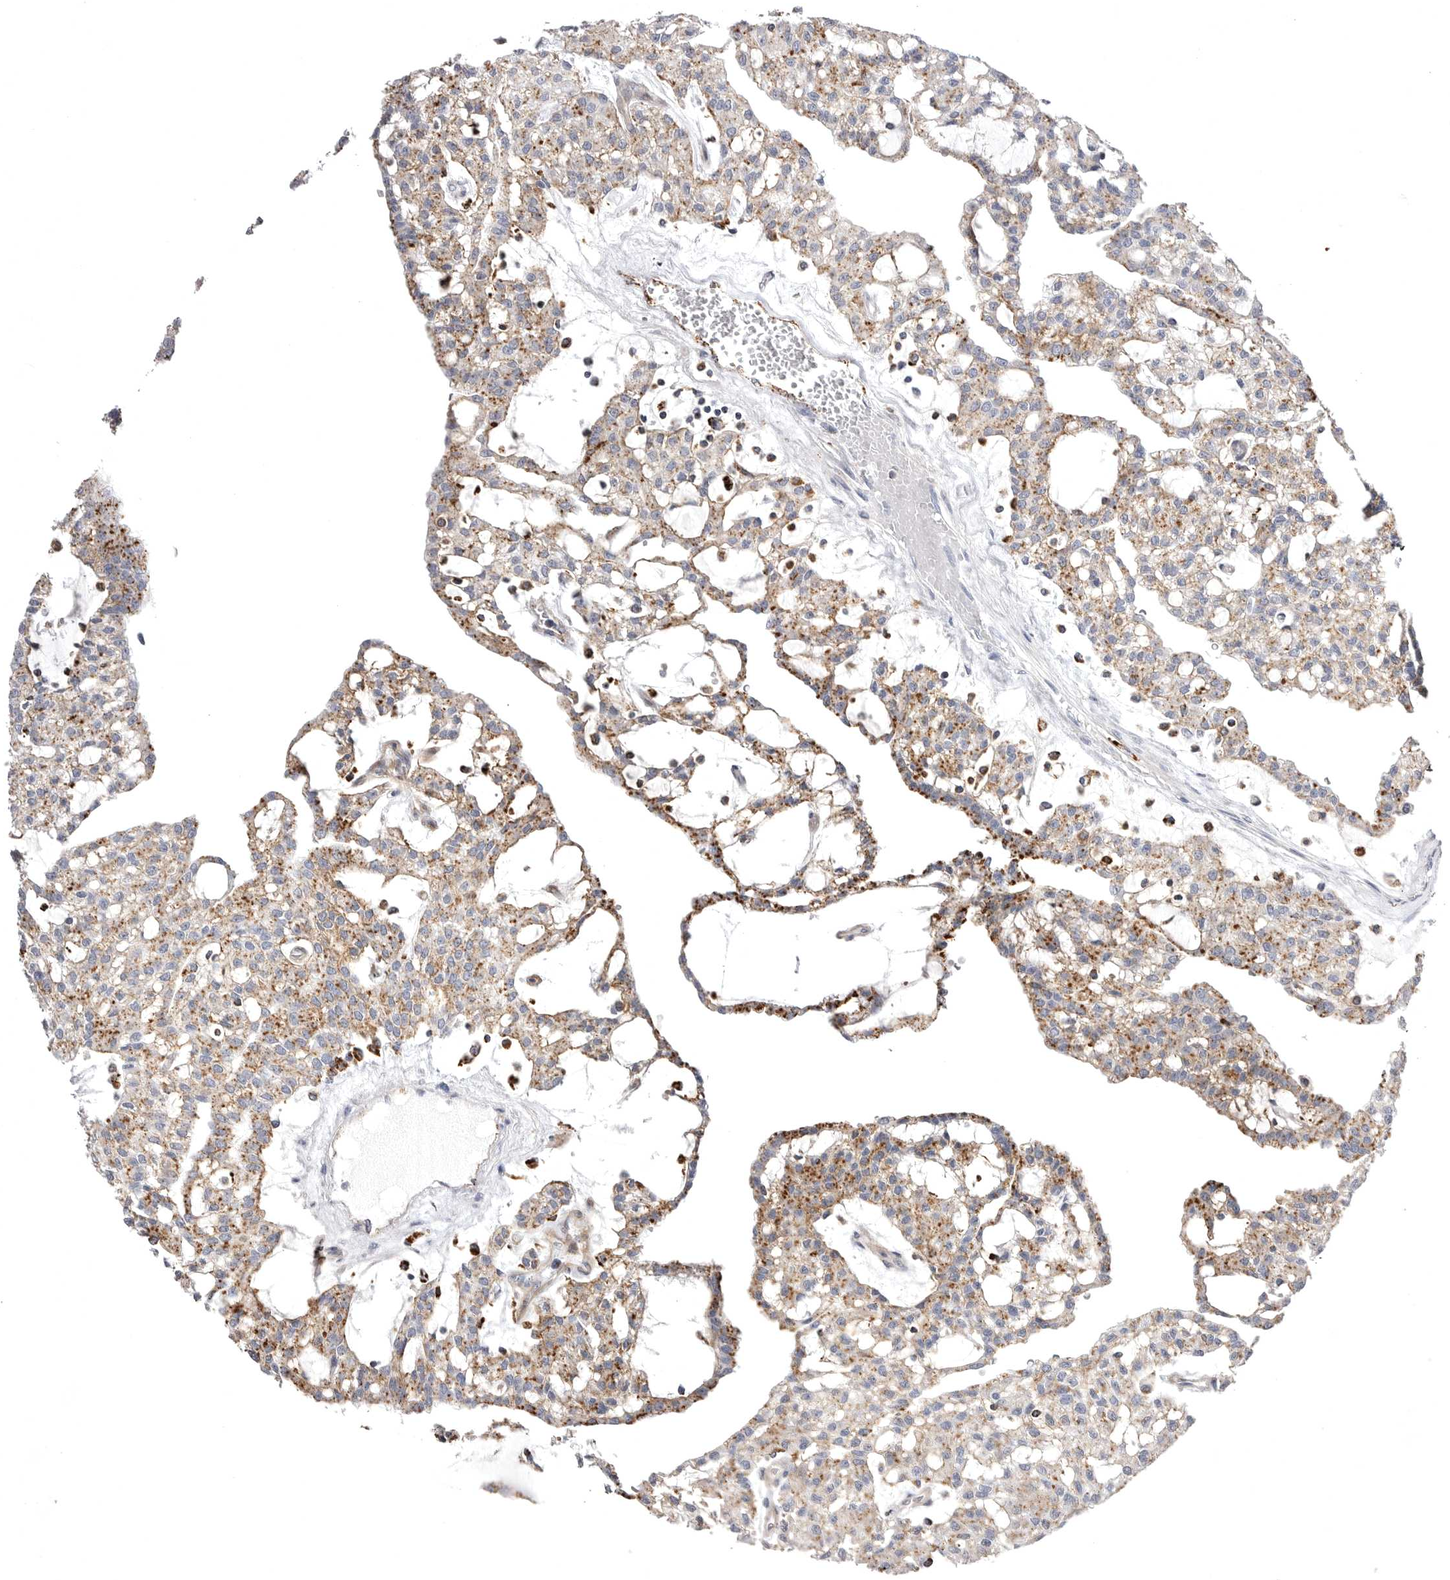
{"staining": {"intensity": "moderate", "quantity": ">75%", "location": "cytoplasmic/membranous"}, "tissue": "renal cancer", "cell_type": "Tumor cells", "image_type": "cancer", "snomed": [{"axis": "morphology", "description": "Adenocarcinoma, NOS"}, {"axis": "topography", "description": "Kidney"}], "caption": "A micrograph of renal cancer (adenocarcinoma) stained for a protein exhibits moderate cytoplasmic/membranous brown staining in tumor cells. The staining is performed using DAB brown chromogen to label protein expression. The nuclei are counter-stained blue using hematoxylin.", "gene": "PSPN", "patient": {"sex": "male", "age": 63}}